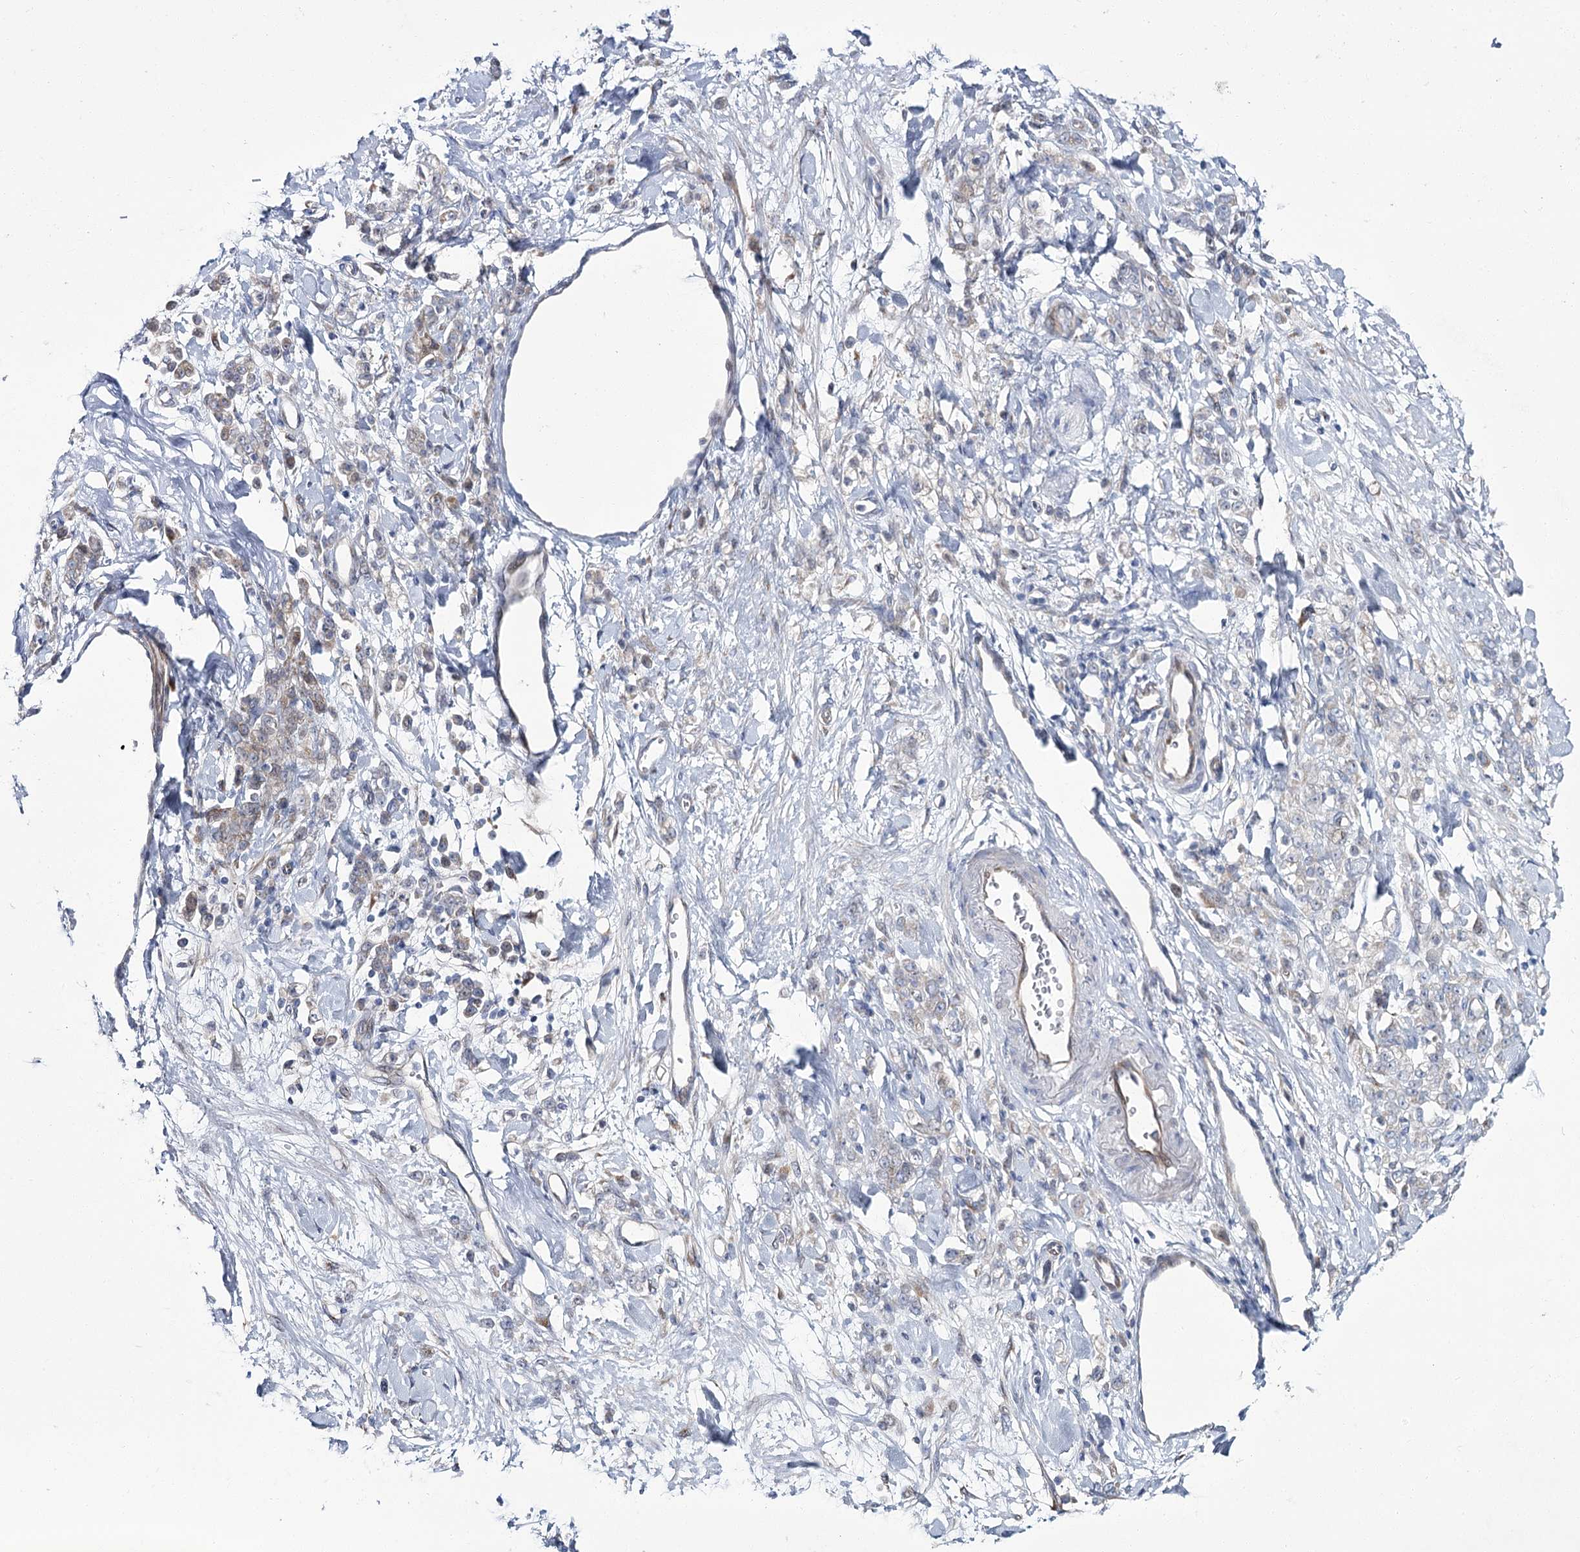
{"staining": {"intensity": "weak", "quantity": "25%-75%", "location": "cytoplasmic/membranous"}, "tissue": "stomach cancer", "cell_type": "Tumor cells", "image_type": "cancer", "snomed": [{"axis": "morphology", "description": "Normal tissue, NOS"}, {"axis": "morphology", "description": "Adenocarcinoma, NOS"}, {"axis": "topography", "description": "Stomach"}], "caption": "There is low levels of weak cytoplasmic/membranous staining in tumor cells of stomach adenocarcinoma, as demonstrated by immunohistochemical staining (brown color).", "gene": "CPLANE1", "patient": {"sex": "male", "age": 82}}